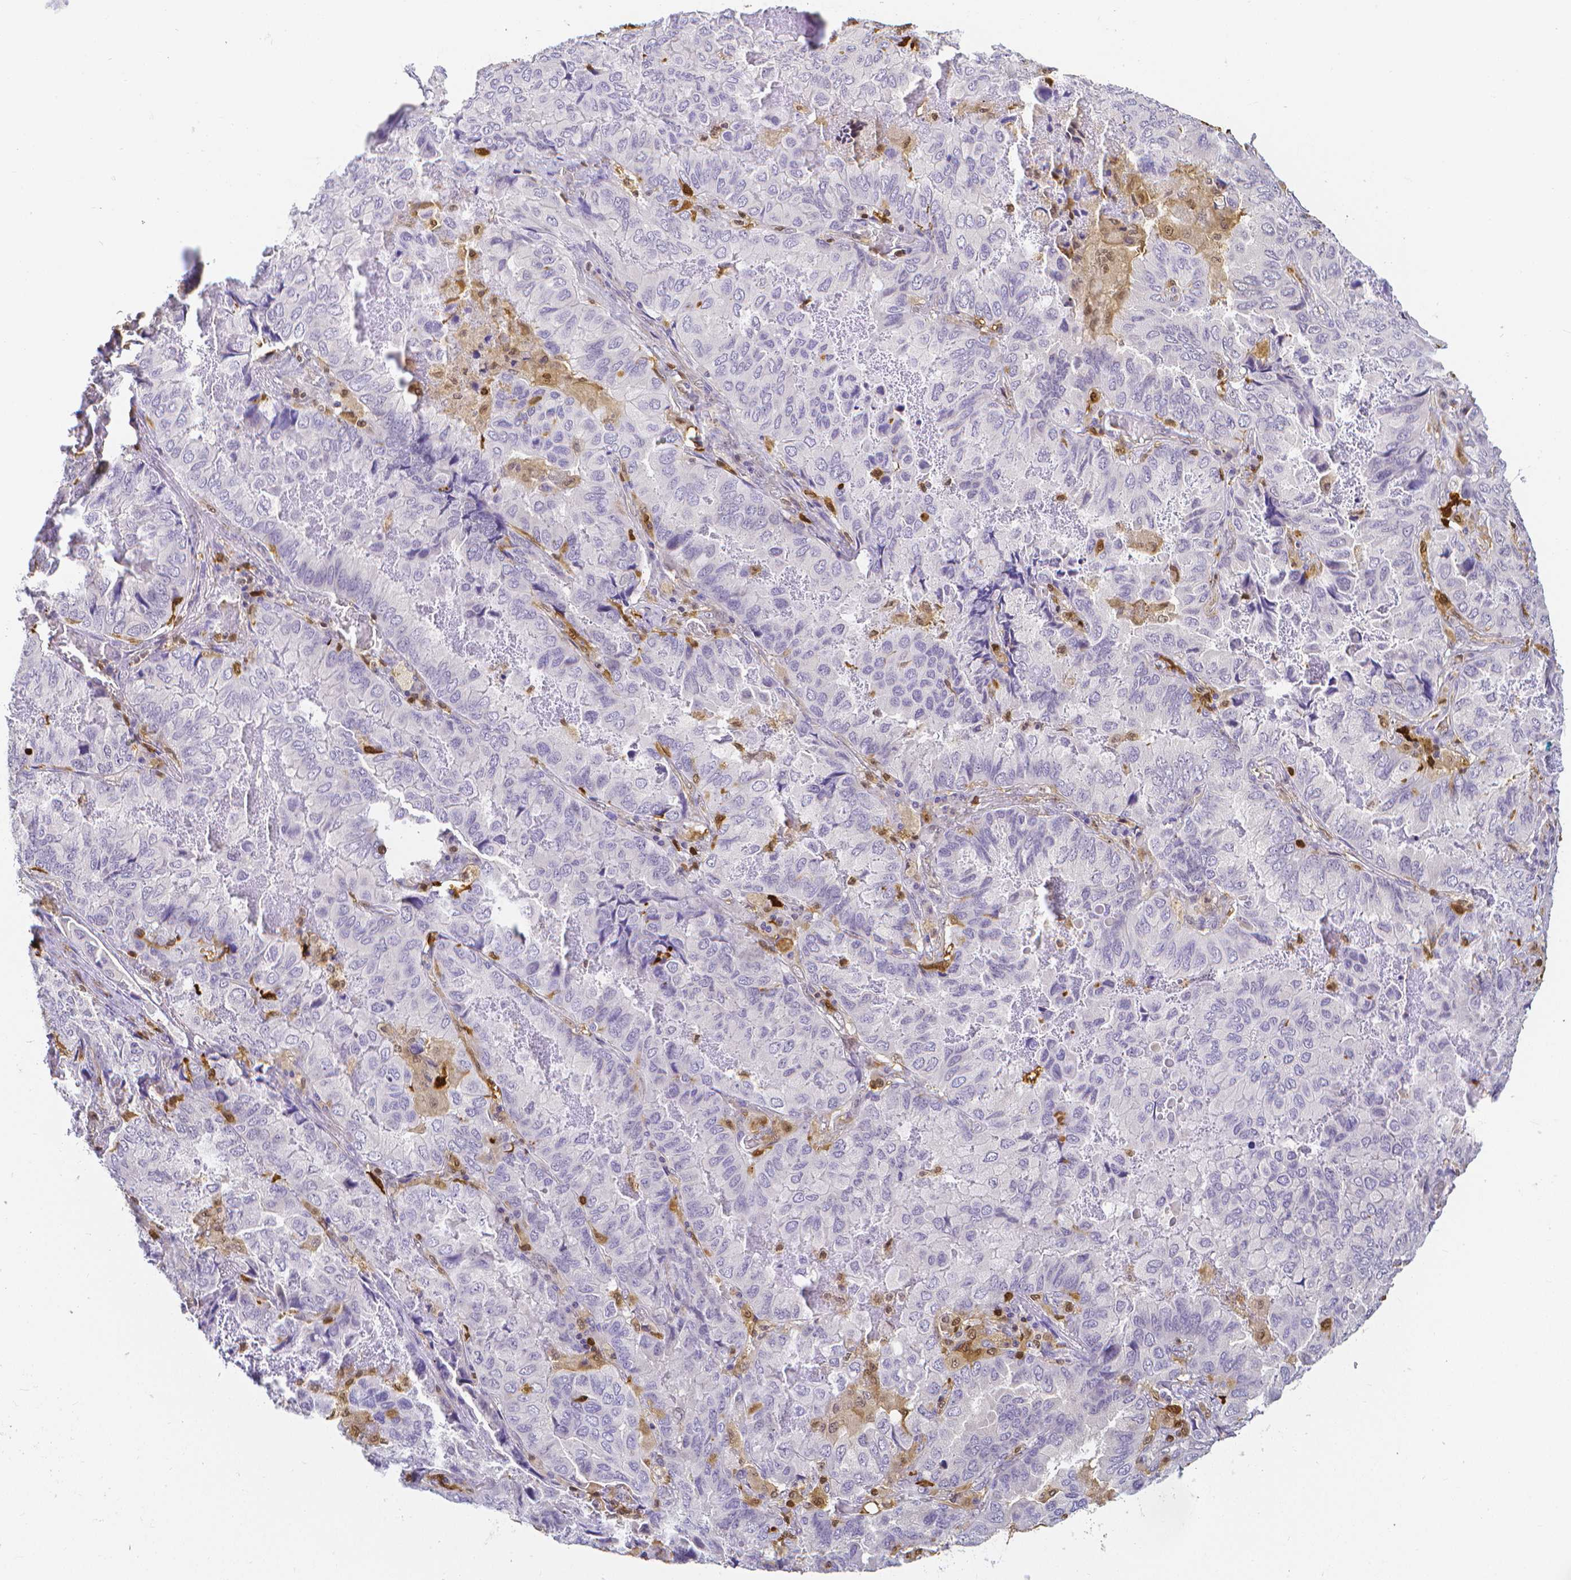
{"staining": {"intensity": "negative", "quantity": "none", "location": "none"}, "tissue": "lung cancer", "cell_type": "Tumor cells", "image_type": "cancer", "snomed": [{"axis": "morphology", "description": "Aneuploidy"}, {"axis": "morphology", "description": "Adenocarcinoma, NOS"}, {"axis": "morphology", "description": "Adenocarcinoma, metastatic, NOS"}, {"axis": "topography", "description": "Lymph node"}, {"axis": "topography", "description": "Lung"}], "caption": "An image of adenocarcinoma (lung) stained for a protein reveals no brown staining in tumor cells.", "gene": "COTL1", "patient": {"sex": "female", "age": 48}}